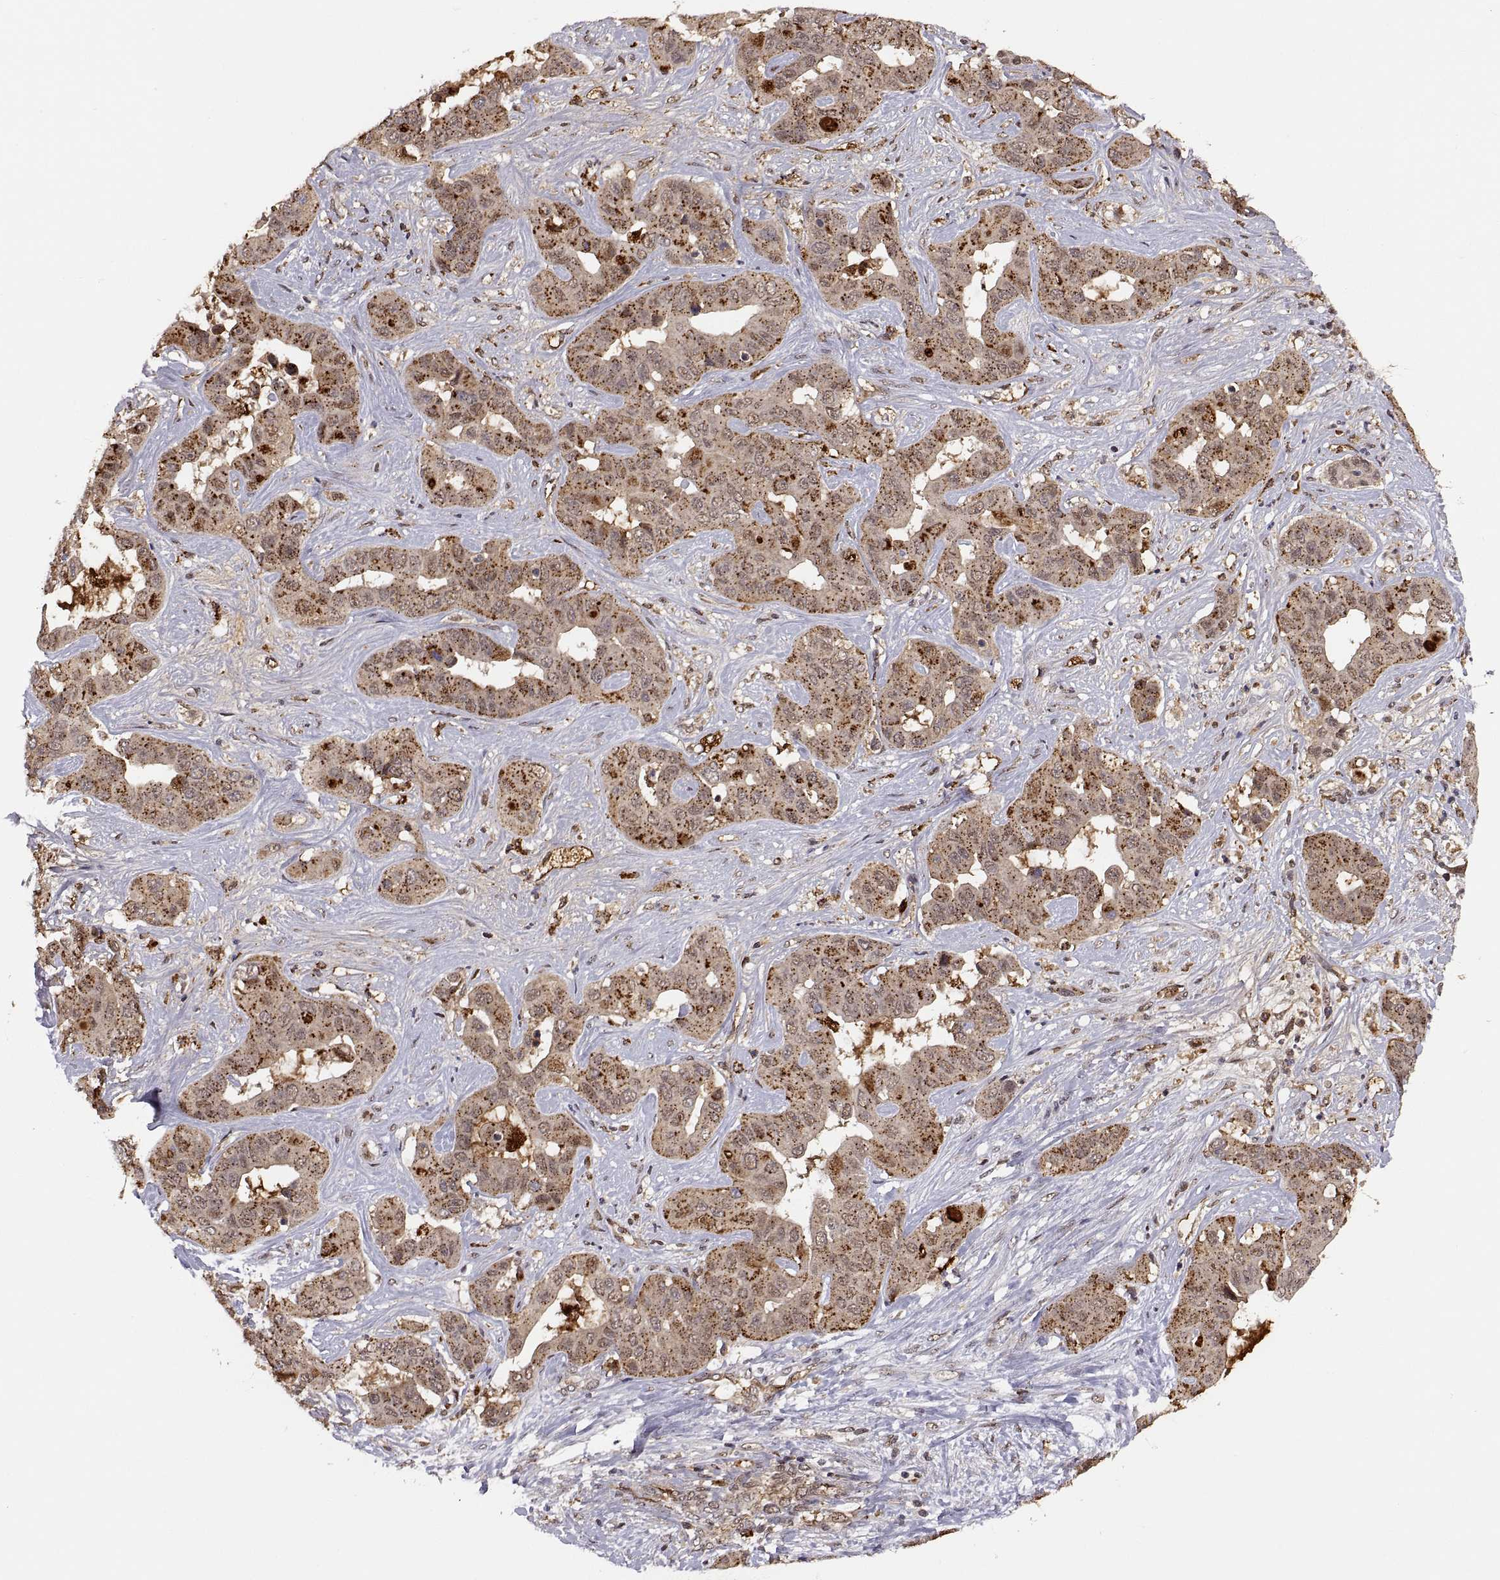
{"staining": {"intensity": "moderate", "quantity": "25%-75%", "location": "cytoplasmic/membranous"}, "tissue": "liver cancer", "cell_type": "Tumor cells", "image_type": "cancer", "snomed": [{"axis": "morphology", "description": "Cholangiocarcinoma"}, {"axis": "topography", "description": "Liver"}], "caption": "Cholangiocarcinoma (liver) stained for a protein reveals moderate cytoplasmic/membranous positivity in tumor cells.", "gene": "PSMC2", "patient": {"sex": "female", "age": 52}}